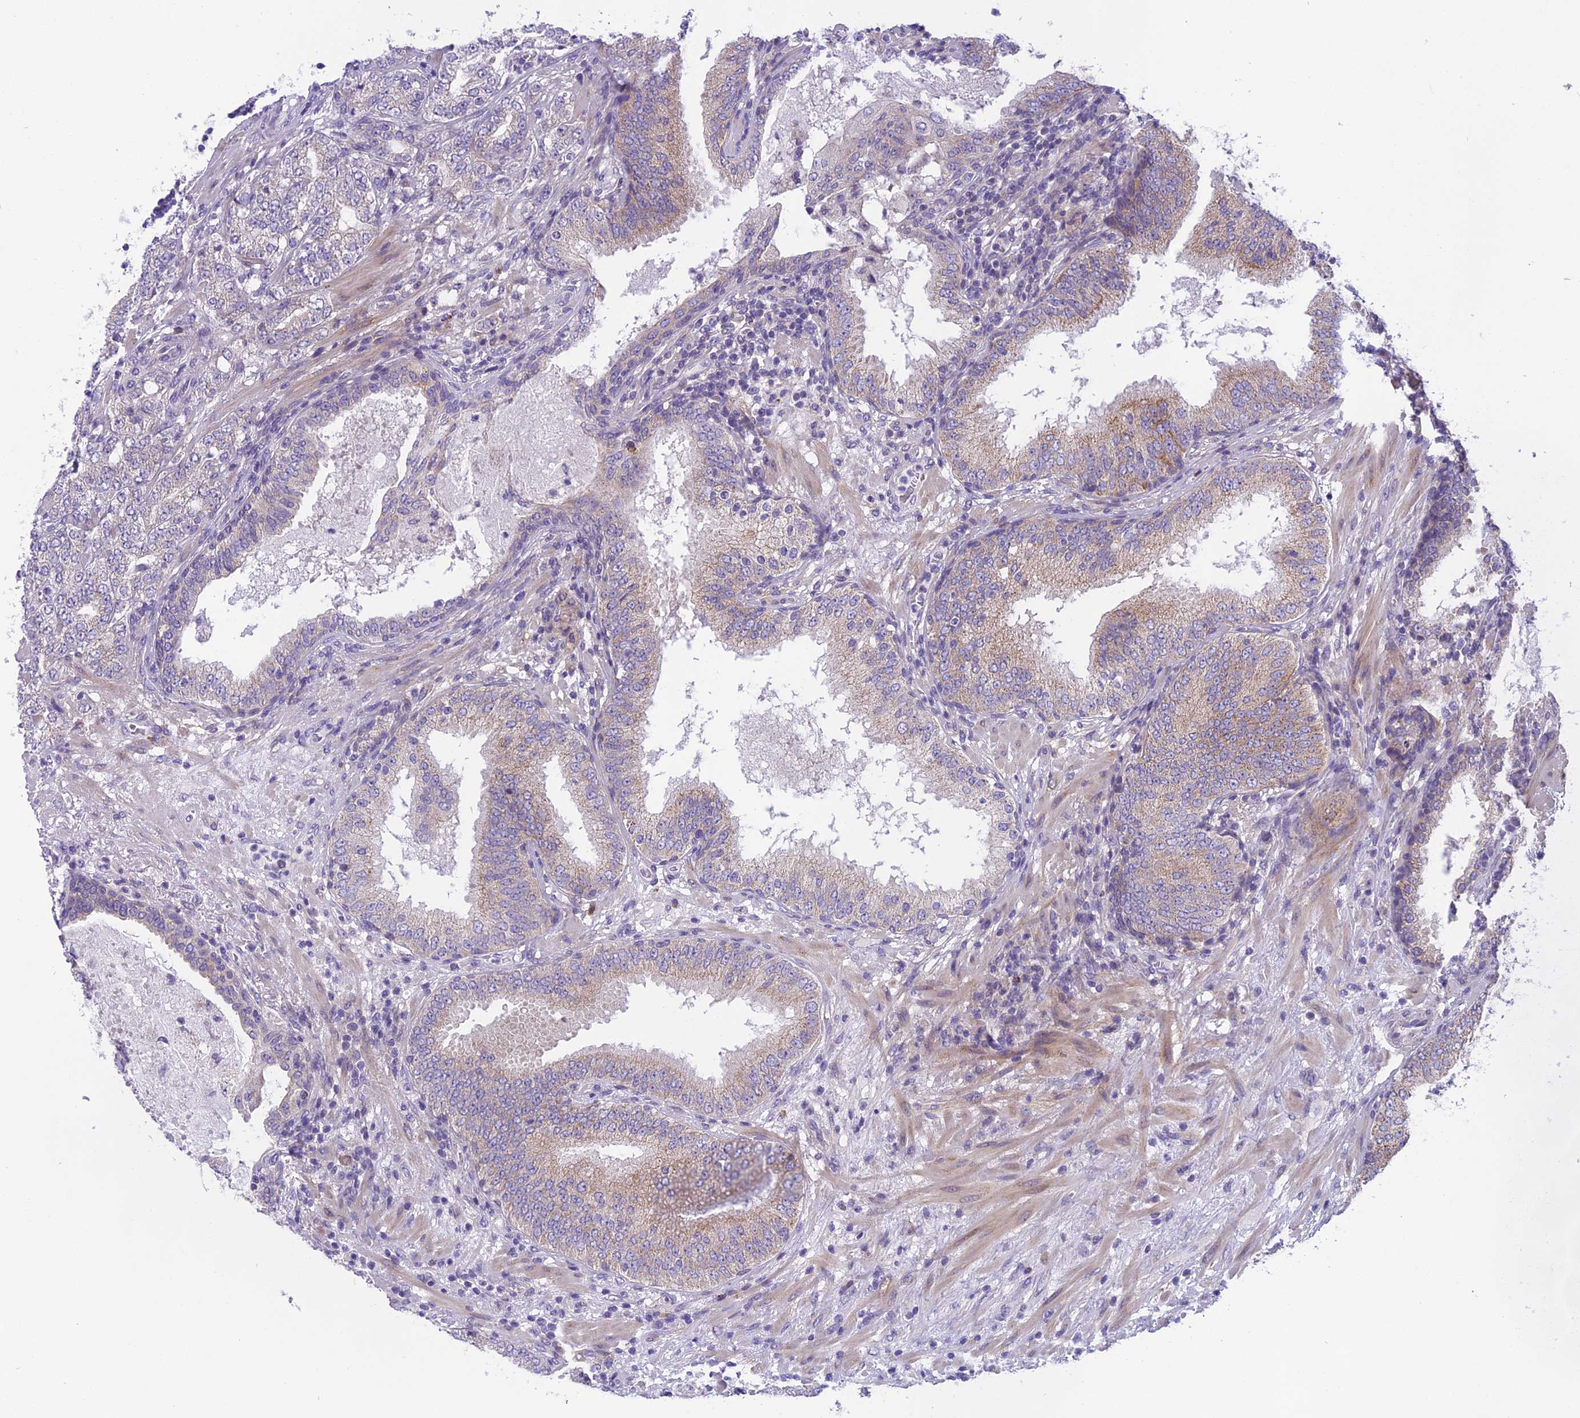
{"staining": {"intensity": "negative", "quantity": "none", "location": "none"}, "tissue": "prostate cancer", "cell_type": "Tumor cells", "image_type": "cancer", "snomed": [{"axis": "morphology", "description": "Adenocarcinoma, High grade"}, {"axis": "topography", "description": "Prostate"}], "caption": "A photomicrograph of prostate cancer stained for a protein displays no brown staining in tumor cells. (DAB (3,3'-diaminobenzidine) IHC visualized using brightfield microscopy, high magnification).", "gene": "ARHGEF37", "patient": {"sex": "male", "age": 64}}